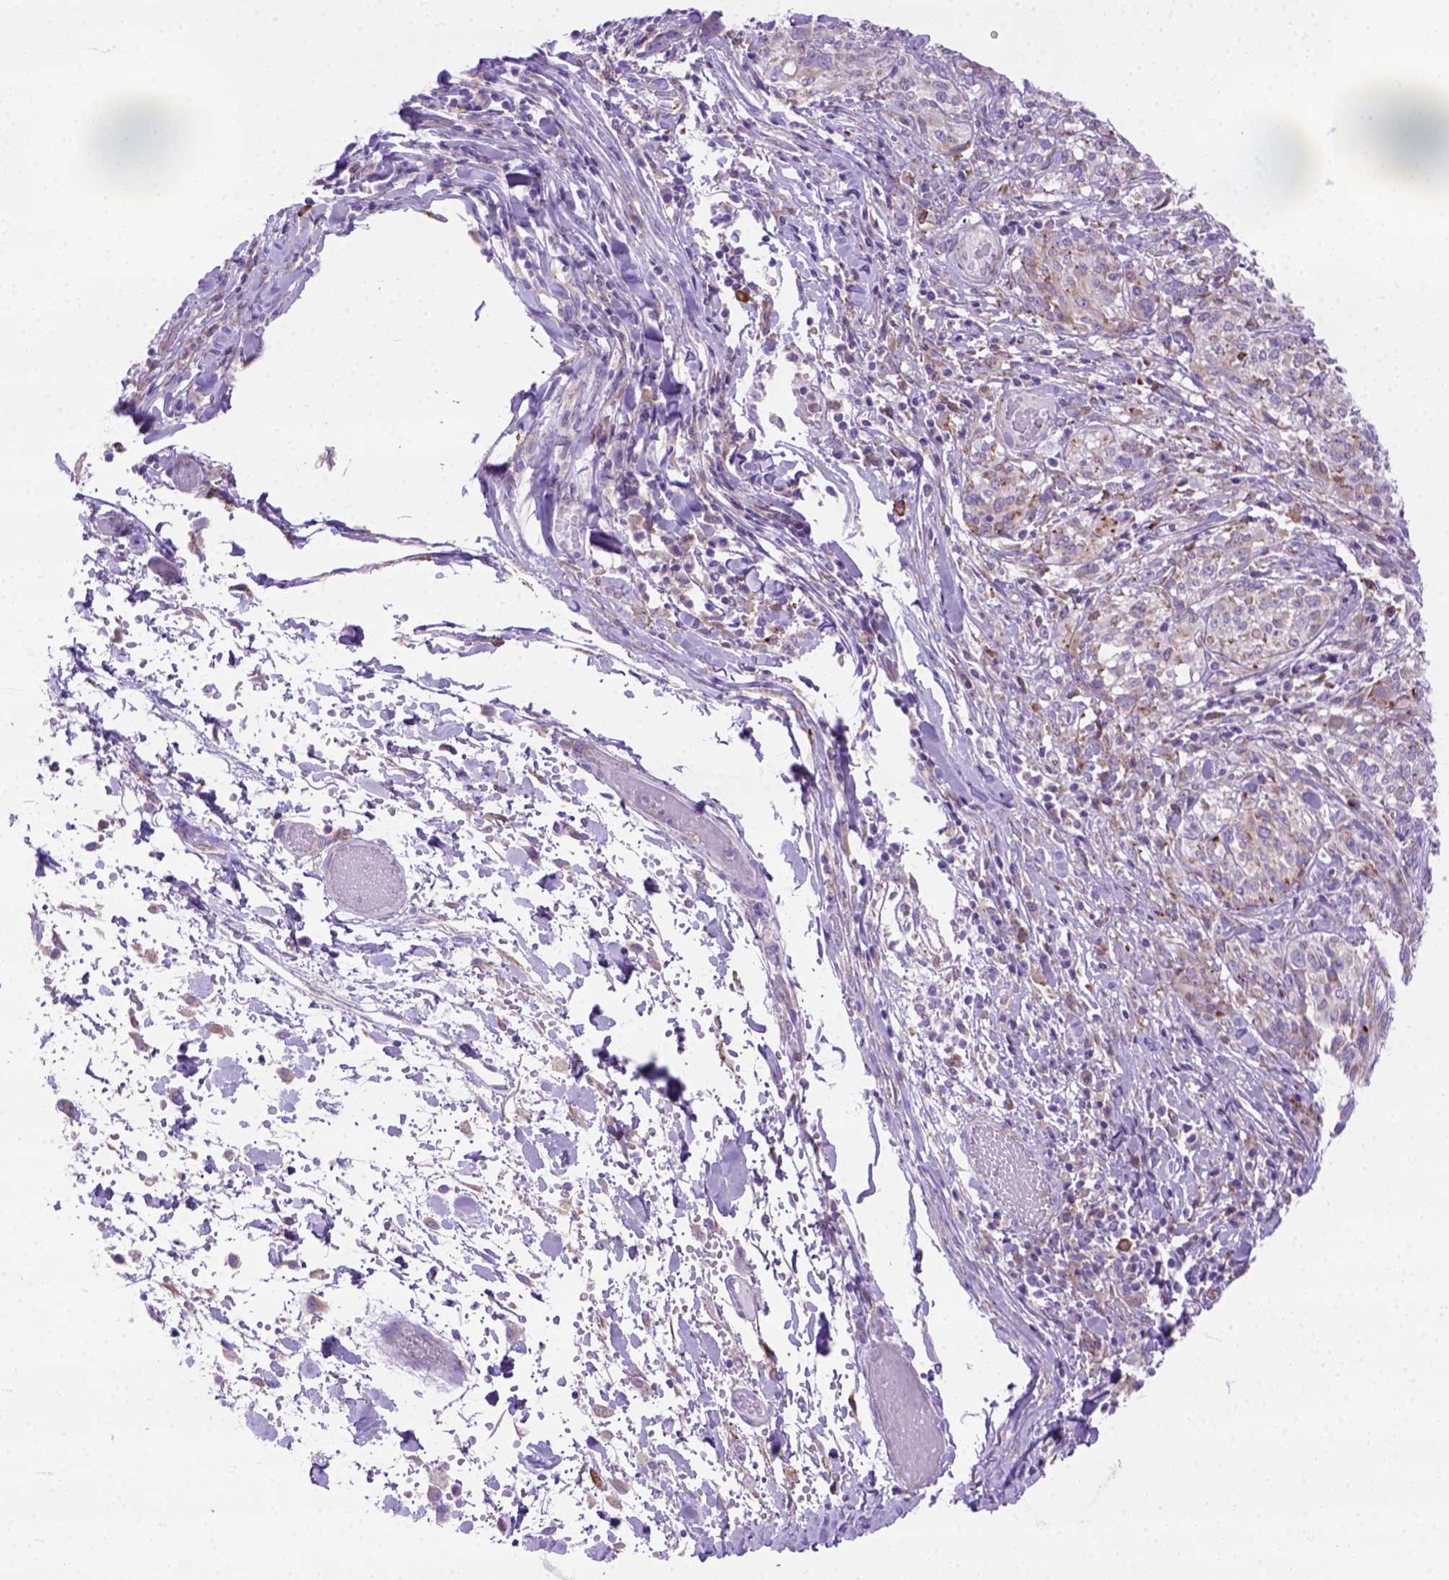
{"staining": {"intensity": "weak", "quantity": "25%-75%", "location": "cytoplasmic/membranous"}, "tissue": "melanoma", "cell_type": "Tumor cells", "image_type": "cancer", "snomed": [{"axis": "morphology", "description": "Malignant melanoma, NOS"}, {"axis": "topography", "description": "Skin"}], "caption": "Protein expression analysis of human malignant melanoma reveals weak cytoplasmic/membranous positivity in approximately 25%-75% of tumor cells.", "gene": "PLK4", "patient": {"sex": "female", "age": 91}}